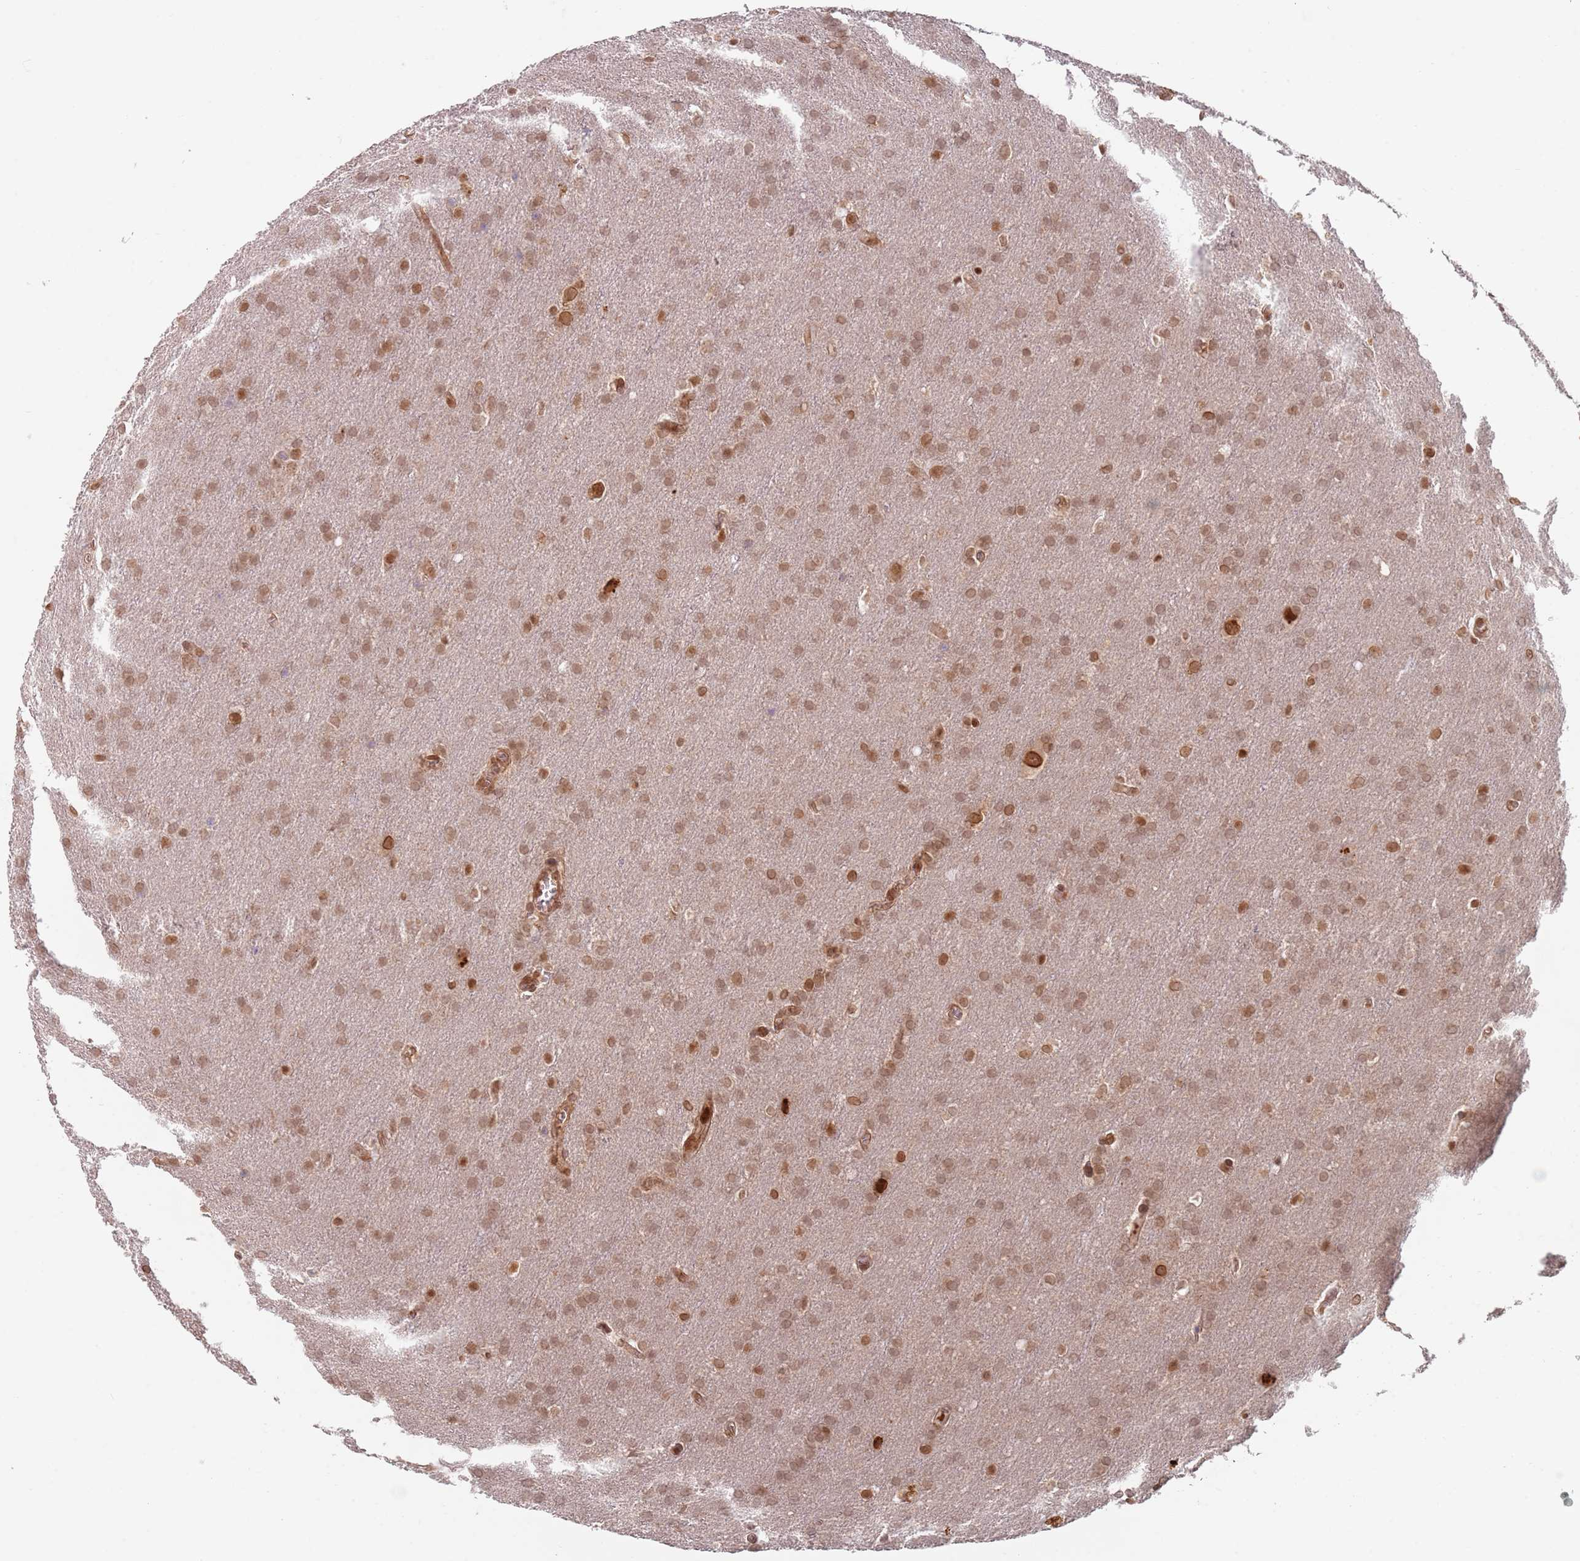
{"staining": {"intensity": "weak", "quantity": ">75%", "location": "nuclear"}, "tissue": "glioma", "cell_type": "Tumor cells", "image_type": "cancer", "snomed": [{"axis": "morphology", "description": "Glioma, malignant, Low grade"}, {"axis": "topography", "description": "Brain"}], "caption": "Weak nuclear positivity for a protein is appreciated in about >75% of tumor cells of glioma using IHC.", "gene": "NUP50", "patient": {"sex": "female", "age": 32}}